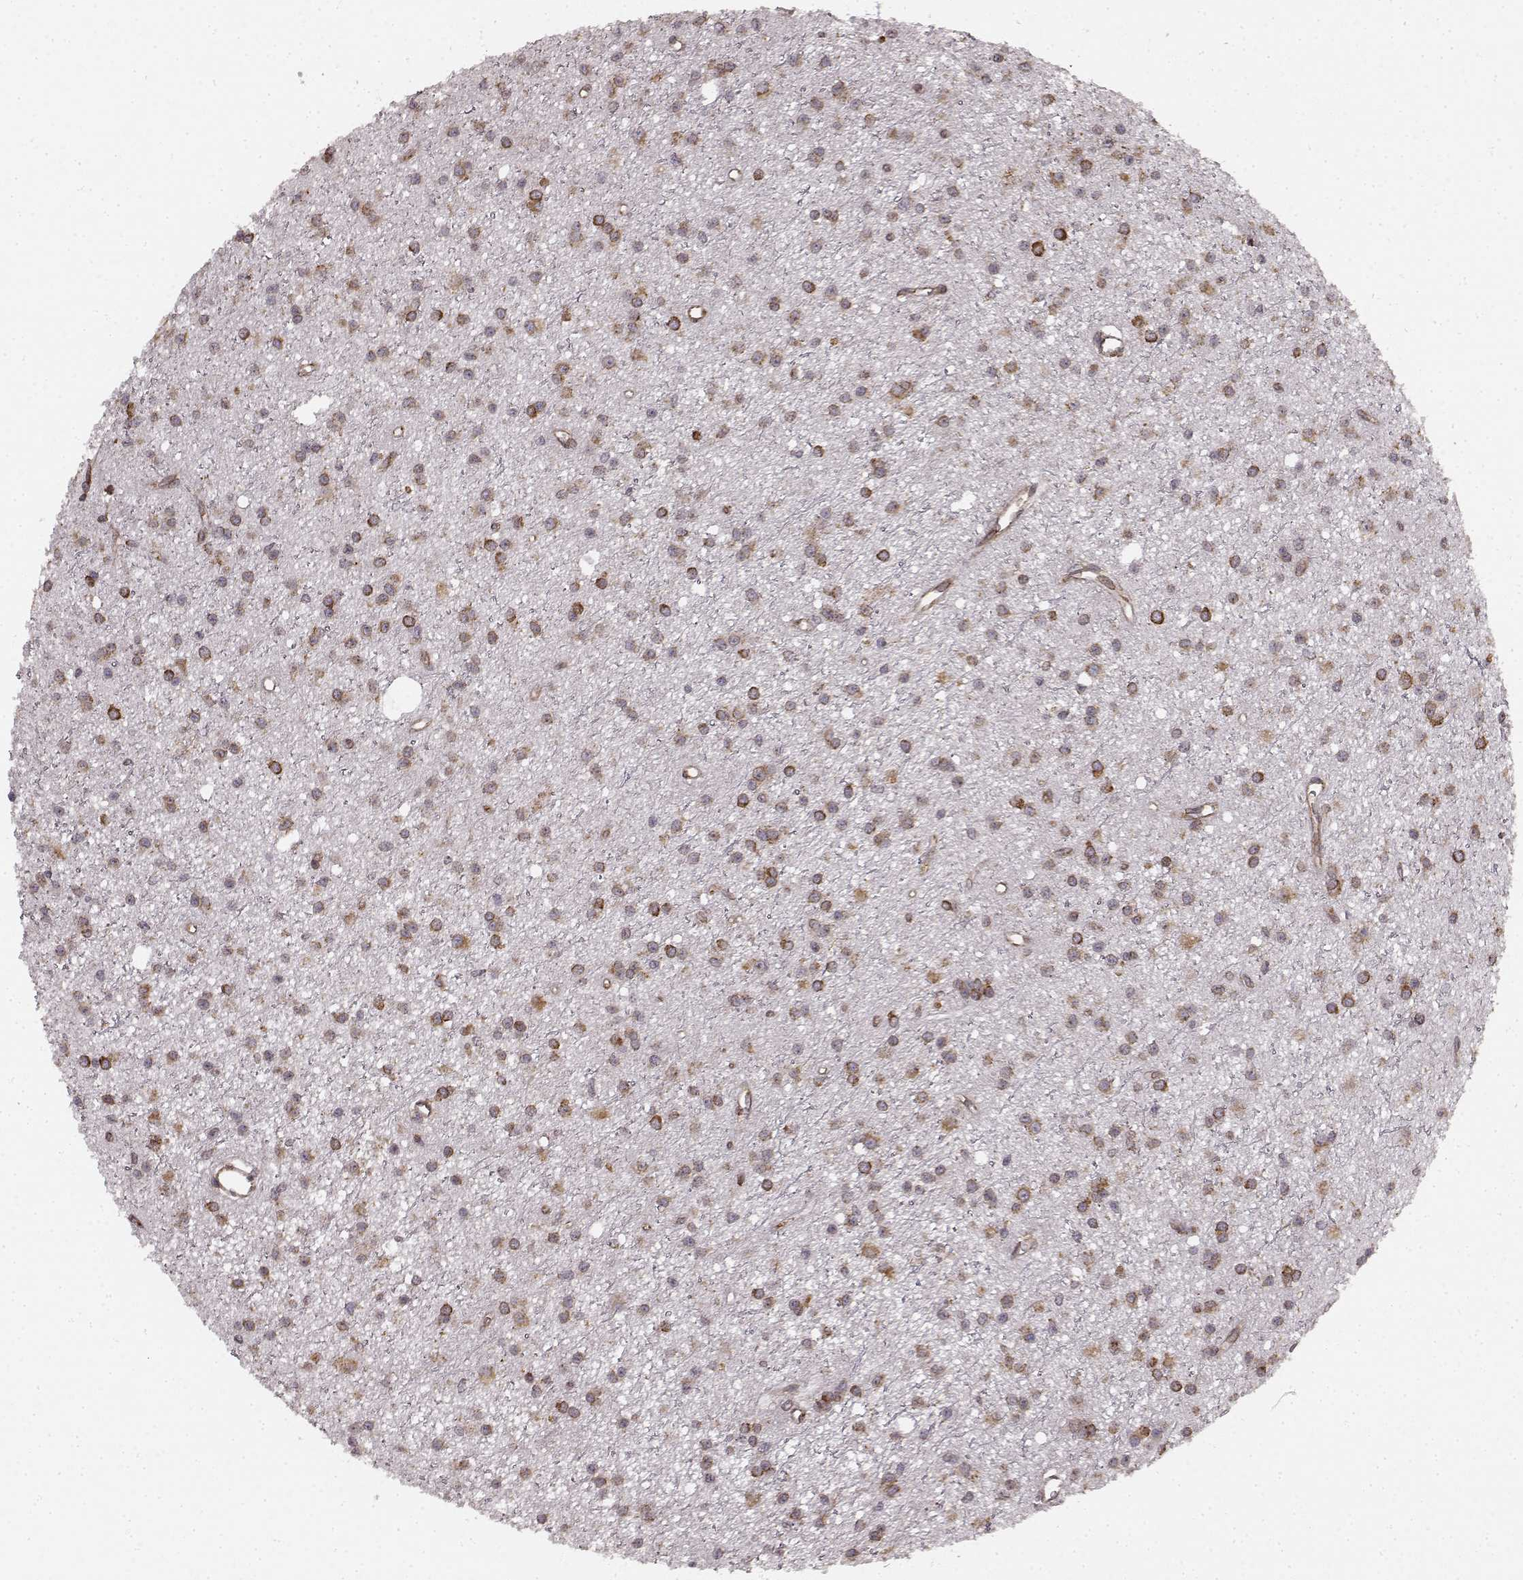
{"staining": {"intensity": "strong", "quantity": "25%-75%", "location": "cytoplasmic/membranous"}, "tissue": "glioma", "cell_type": "Tumor cells", "image_type": "cancer", "snomed": [{"axis": "morphology", "description": "Glioma, malignant, Low grade"}, {"axis": "topography", "description": "Brain"}], "caption": "IHC of low-grade glioma (malignant) reveals high levels of strong cytoplasmic/membranous staining in about 25%-75% of tumor cells.", "gene": "TMEM14A", "patient": {"sex": "male", "age": 27}}